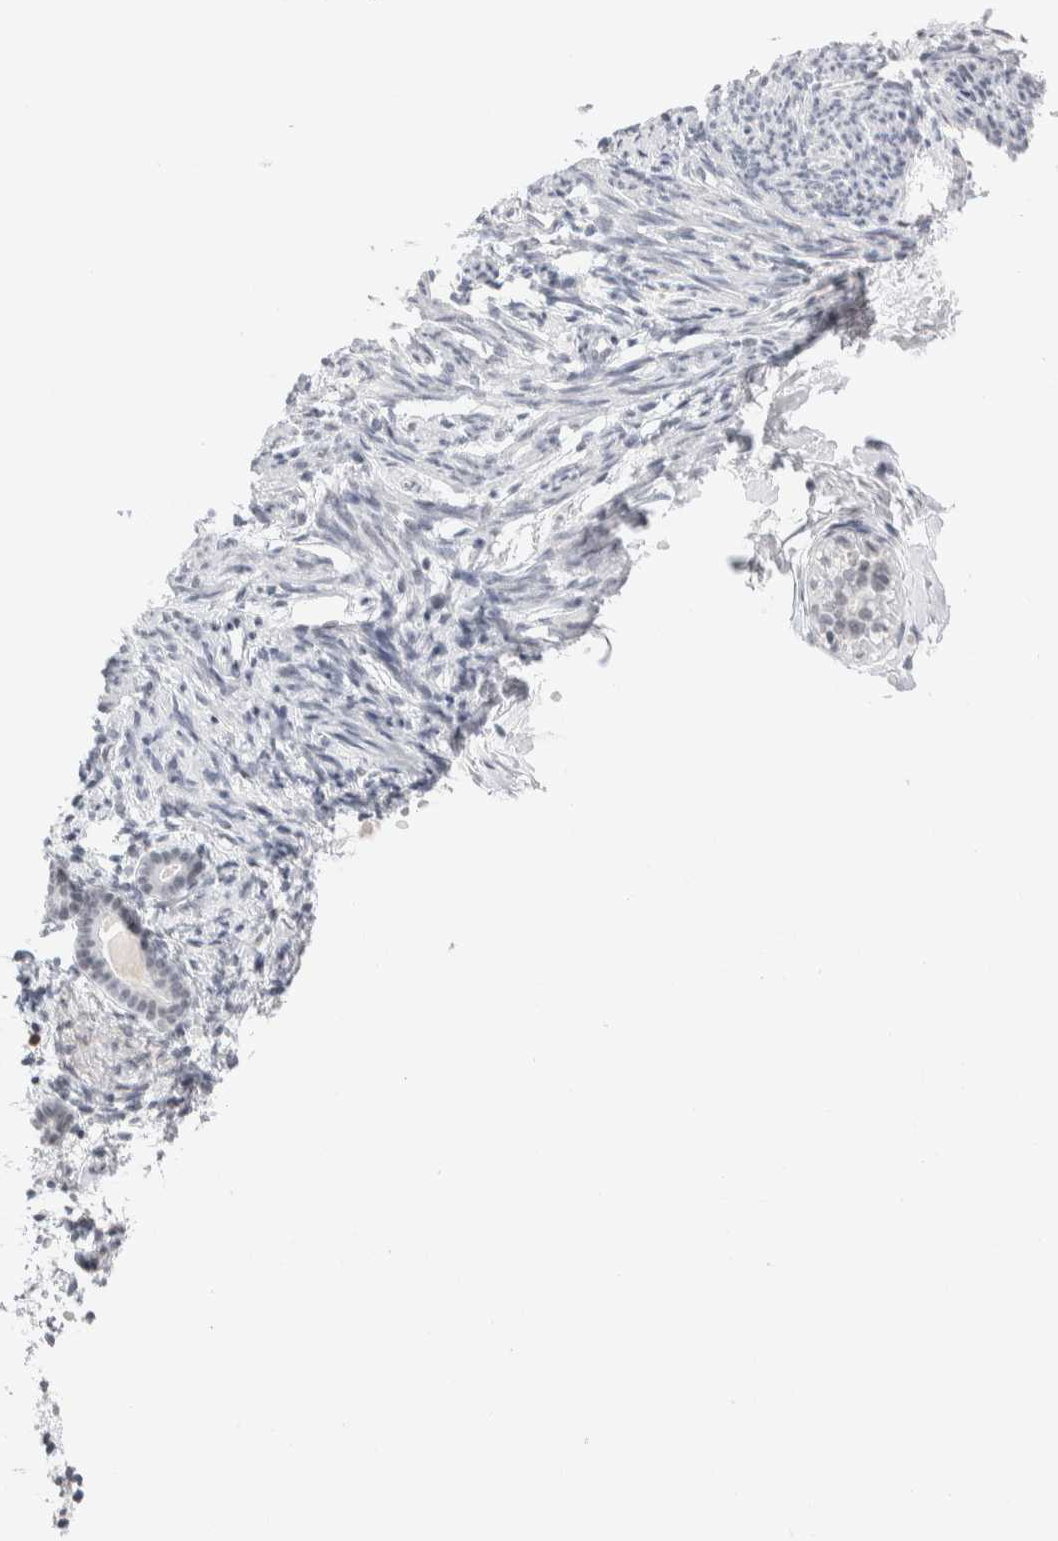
{"staining": {"intensity": "negative", "quantity": "none", "location": "none"}, "tissue": "endometrium", "cell_type": "Cells in endometrial stroma", "image_type": "normal", "snomed": [{"axis": "morphology", "description": "Normal tissue, NOS"}, {"axis": "topography", "description": "Endometrium"}], "caption": "An image of human endometrium is negative for staining in cells in endometrial stroma. Brightfield microscopy of IHC stained with DAB (3,3'-diaminobenzidine) (brown) and hematoxylin (blue), captured at high magnification.", "gene": "CDH17", "patient": {"sex": "female", "age": 71}}